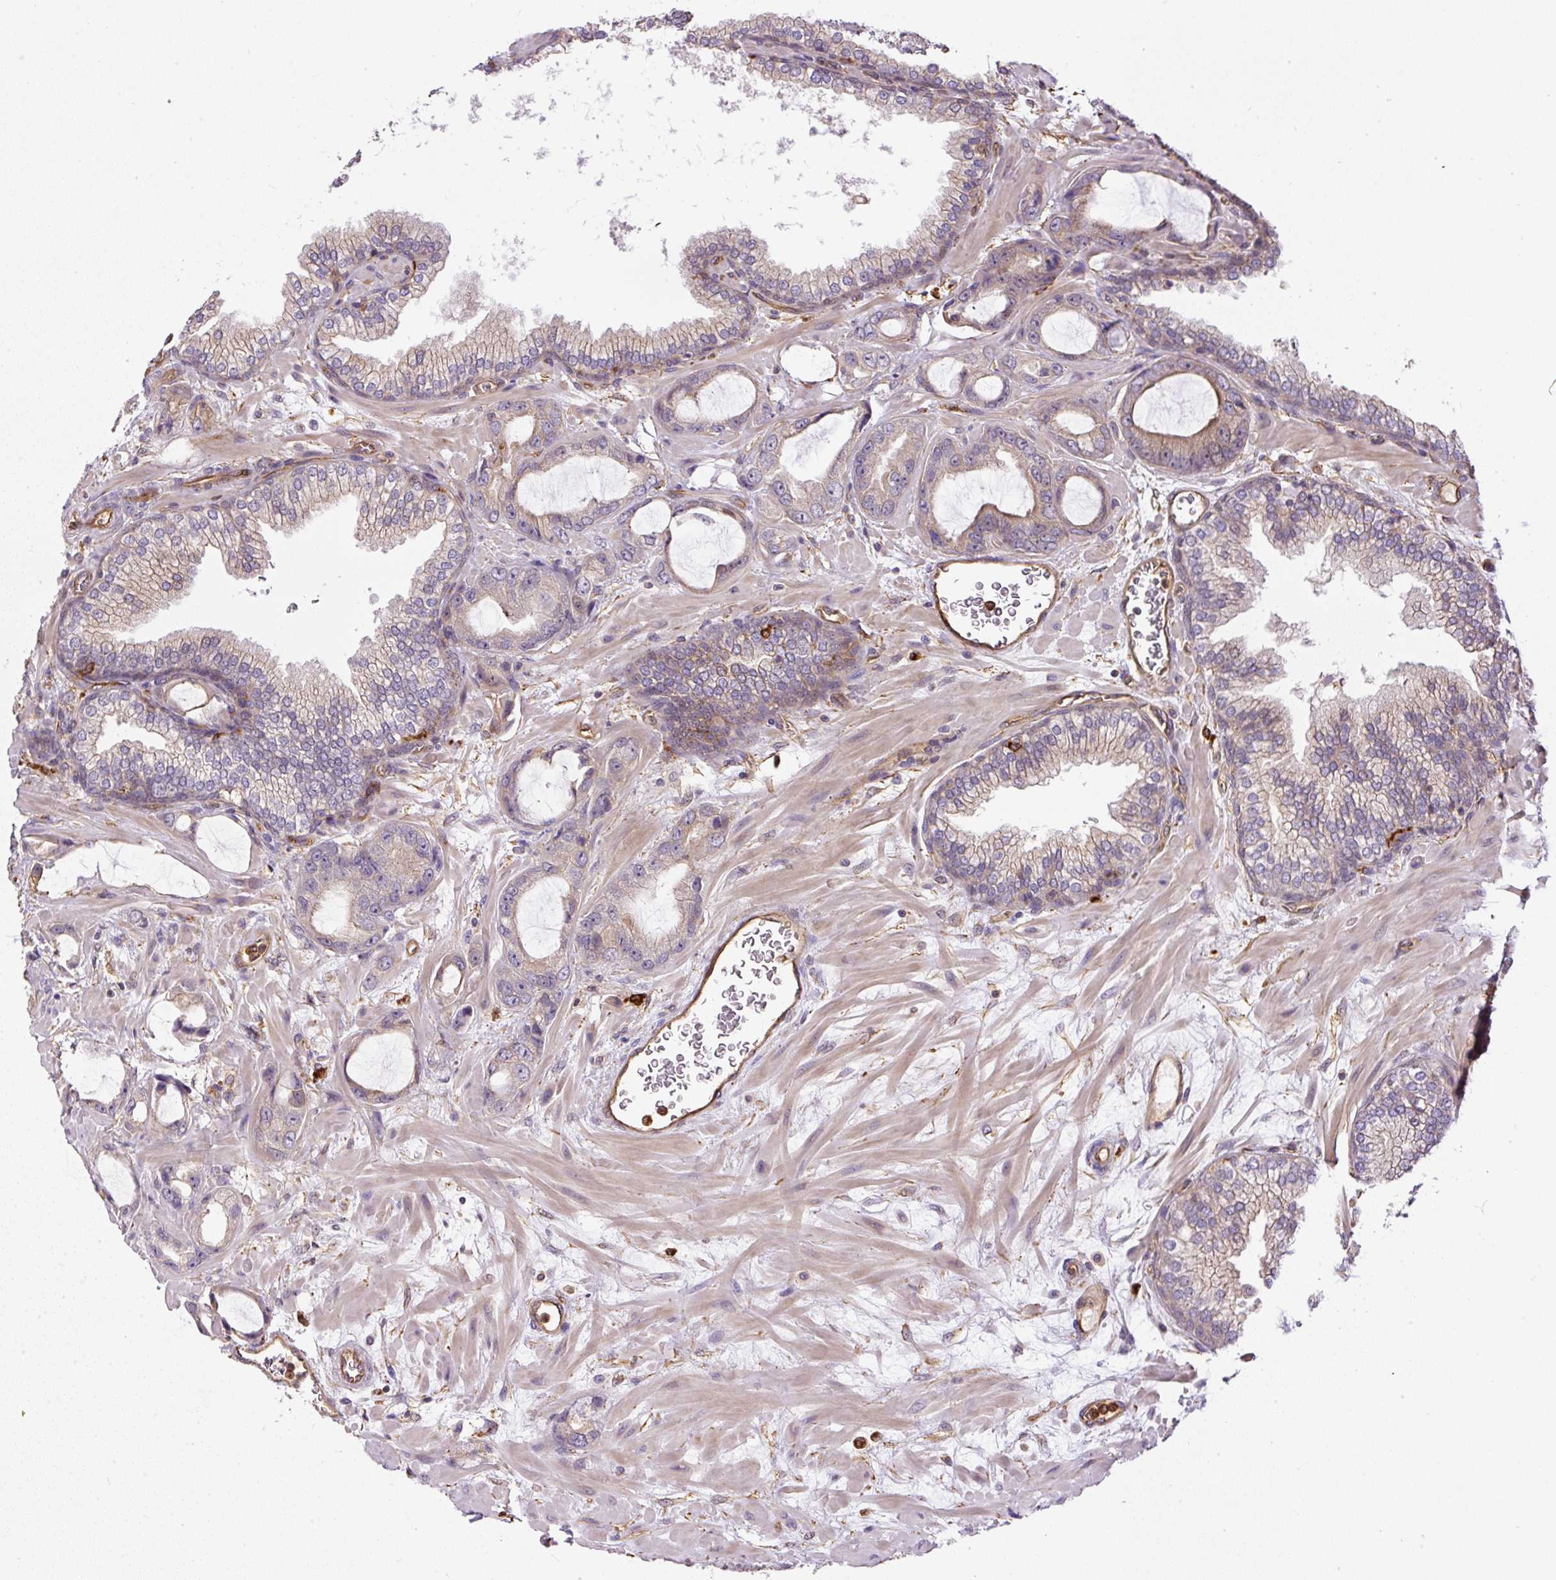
{"staining": {"intensity": "negative", "quantity": "none", "location": "none"}, "tissue": "prostate cancer", "cell_type": "Tumor cells", "image_type": "cancer", "snomed": [{"axis": "morphology", "description": "Adenocarcinoma, High grade"}, {"axis": "topography", "description": "Prostate"}], "caption": "IHC micrograph of human high-grade adenocarcinoma (prostate) stained for a protein (brown), which demonstrates no positivity in tumor cells.", "gene": "B3GALT5", "patient": {"sex": "male", "age": 68}}